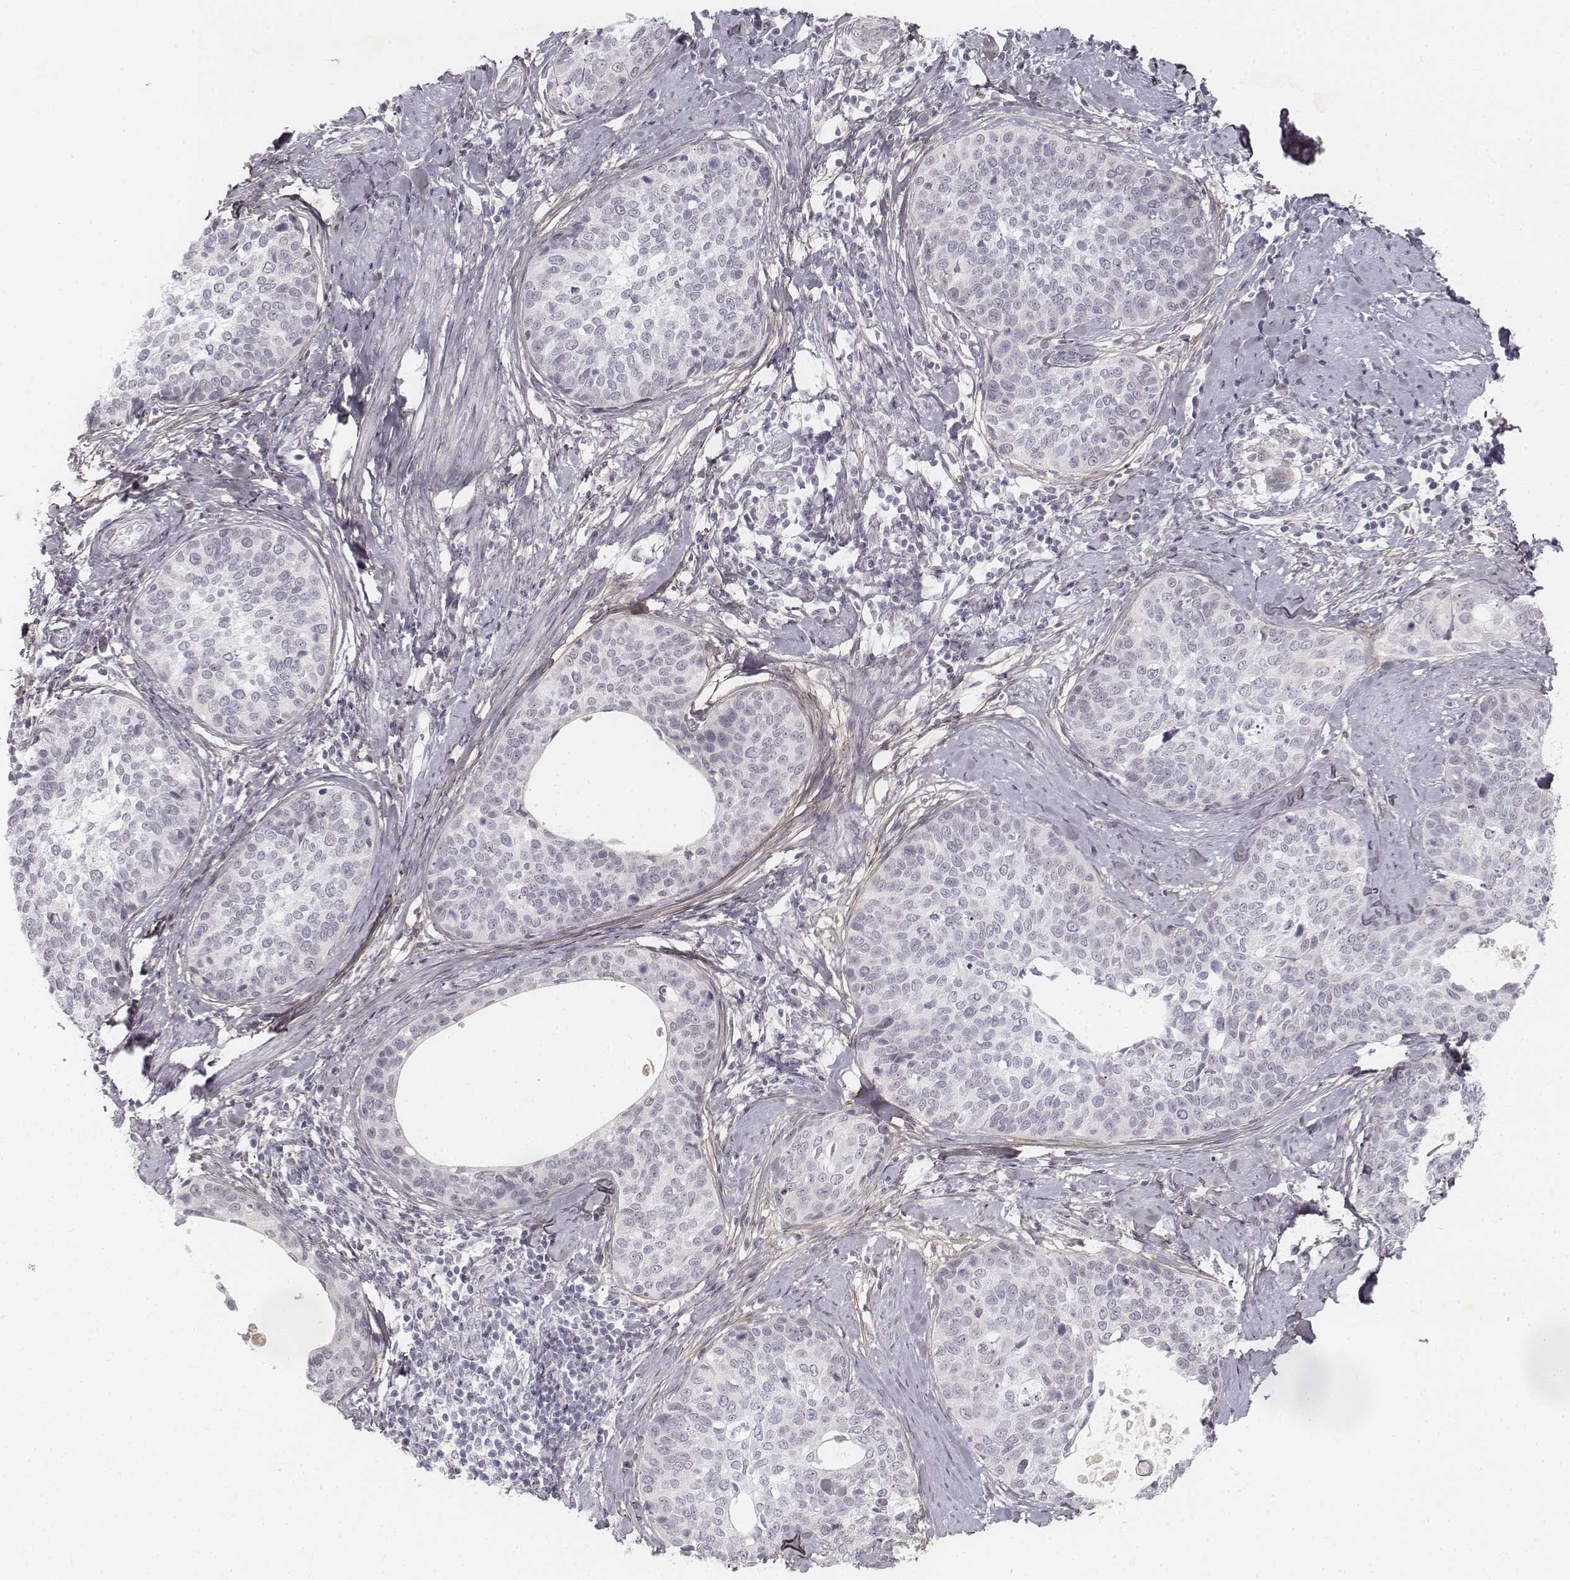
{"staining": {"intensity": "negative", "quantity": "none", "location": "none"}, "tissue": "cervical cancer", "cell_type": "Tumor cells", "image_type": "cancer", "snomed": [{"axis": "morphology", "description": "Squamous cell carcinoma, NOS"}, {"axis": "topography", "description": "Cervix"}], "caption": "Protein analysis of squamous cell carcinoma (cervical) displays no significant expression in tumor cells.", "gene": "KRT84", "patient": {"sex": "female", "age": 69}}